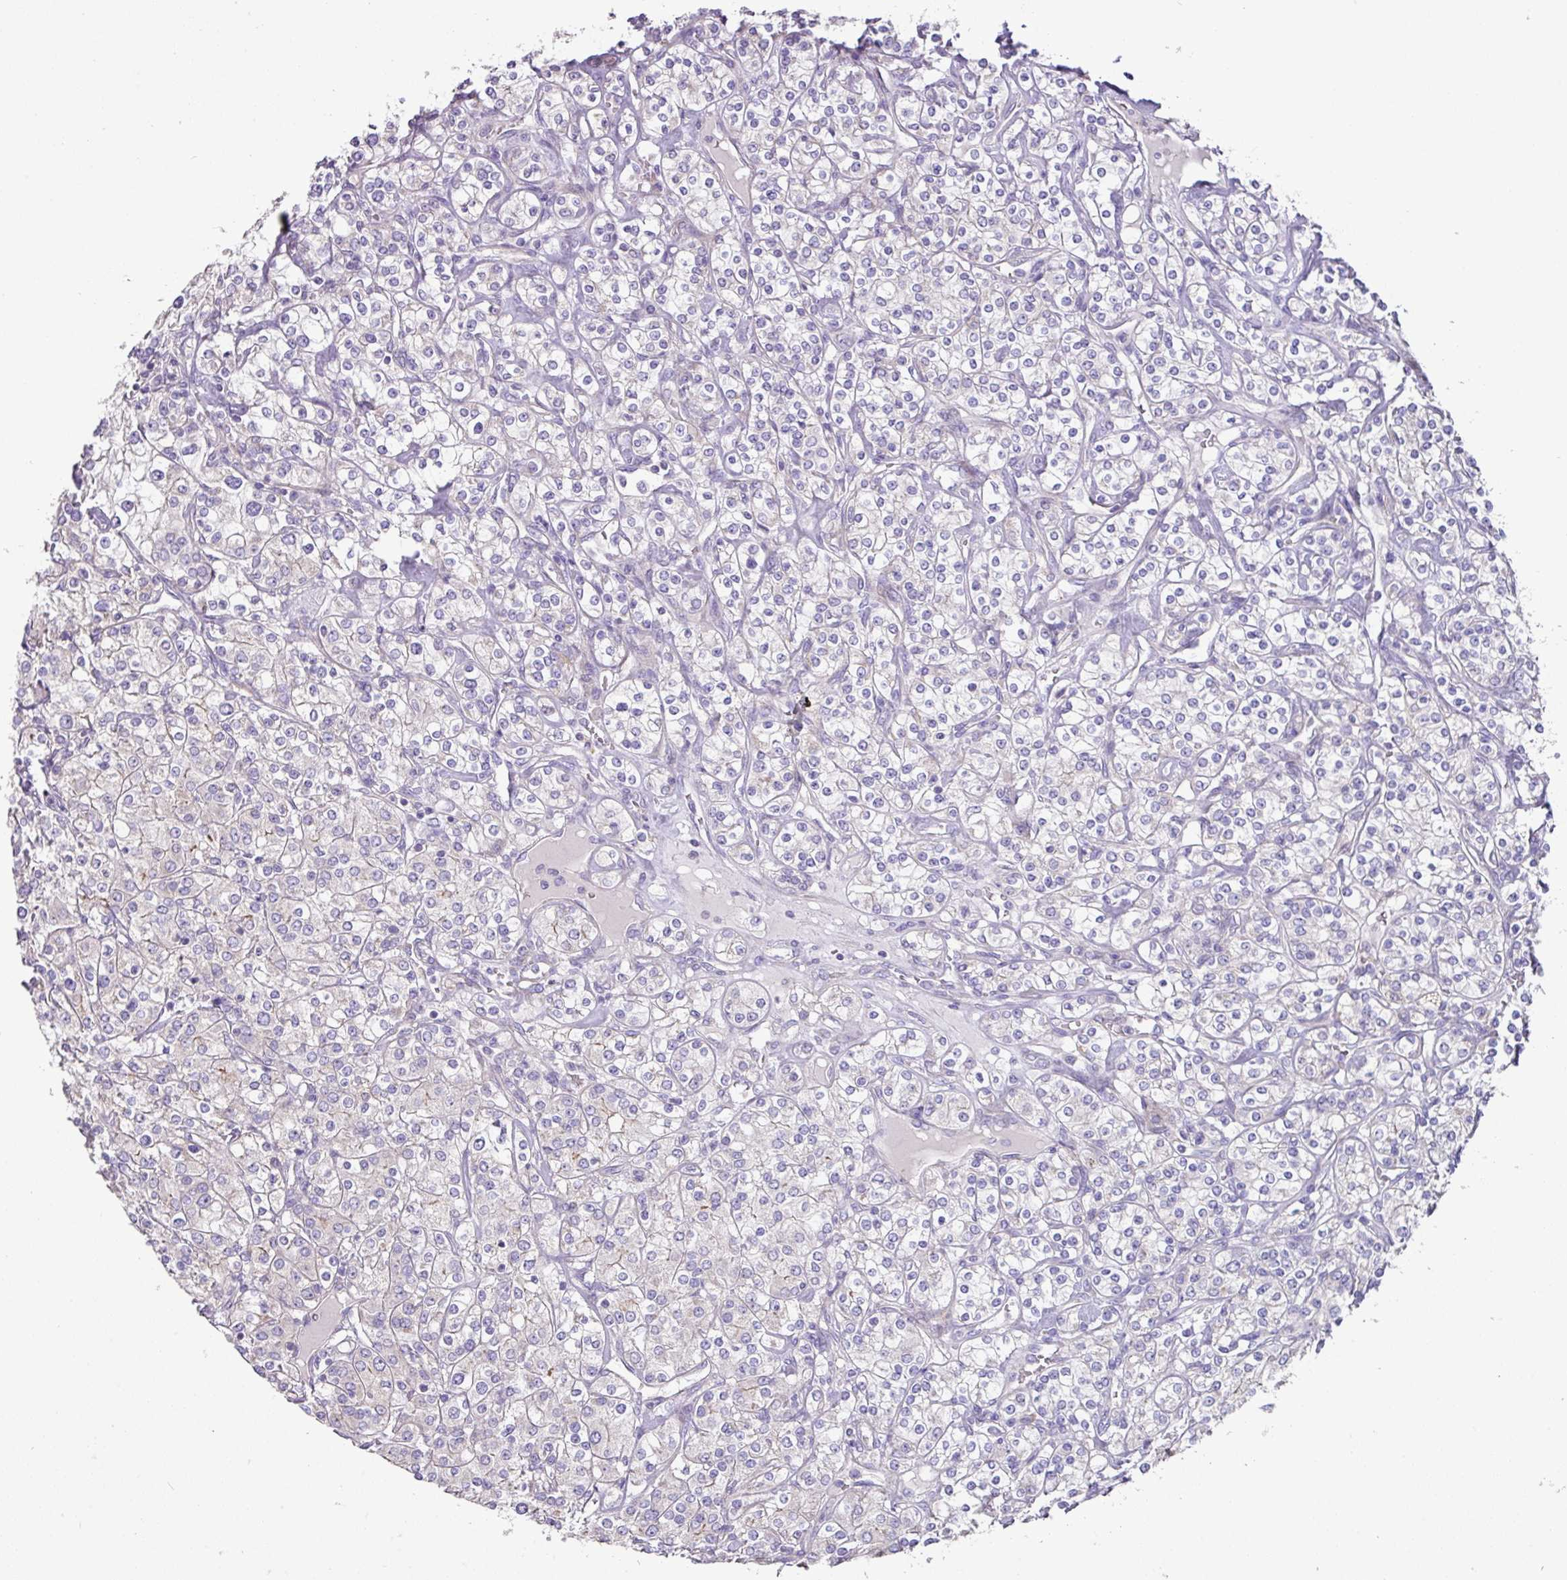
{"staining": {"intensity": "negative", "quantity": "none", "location": "none"}, "tissue": "renal cancer", "cell_type": "Tumor cells", "image_type": "cancer", "snomed": [{"axis": "morphology", "description": "Adenocarcinoma, NOS"}, {"axis": "topography", "description": "Kidney"}], "caption": "The immunohistochemistry (IHC) histopathology image has no significant expression in tumor cells of renal cancer (adenocarcinoma) tissue.", "gene": "MRRF", "patient": {"sex": "male", "age": 77}}